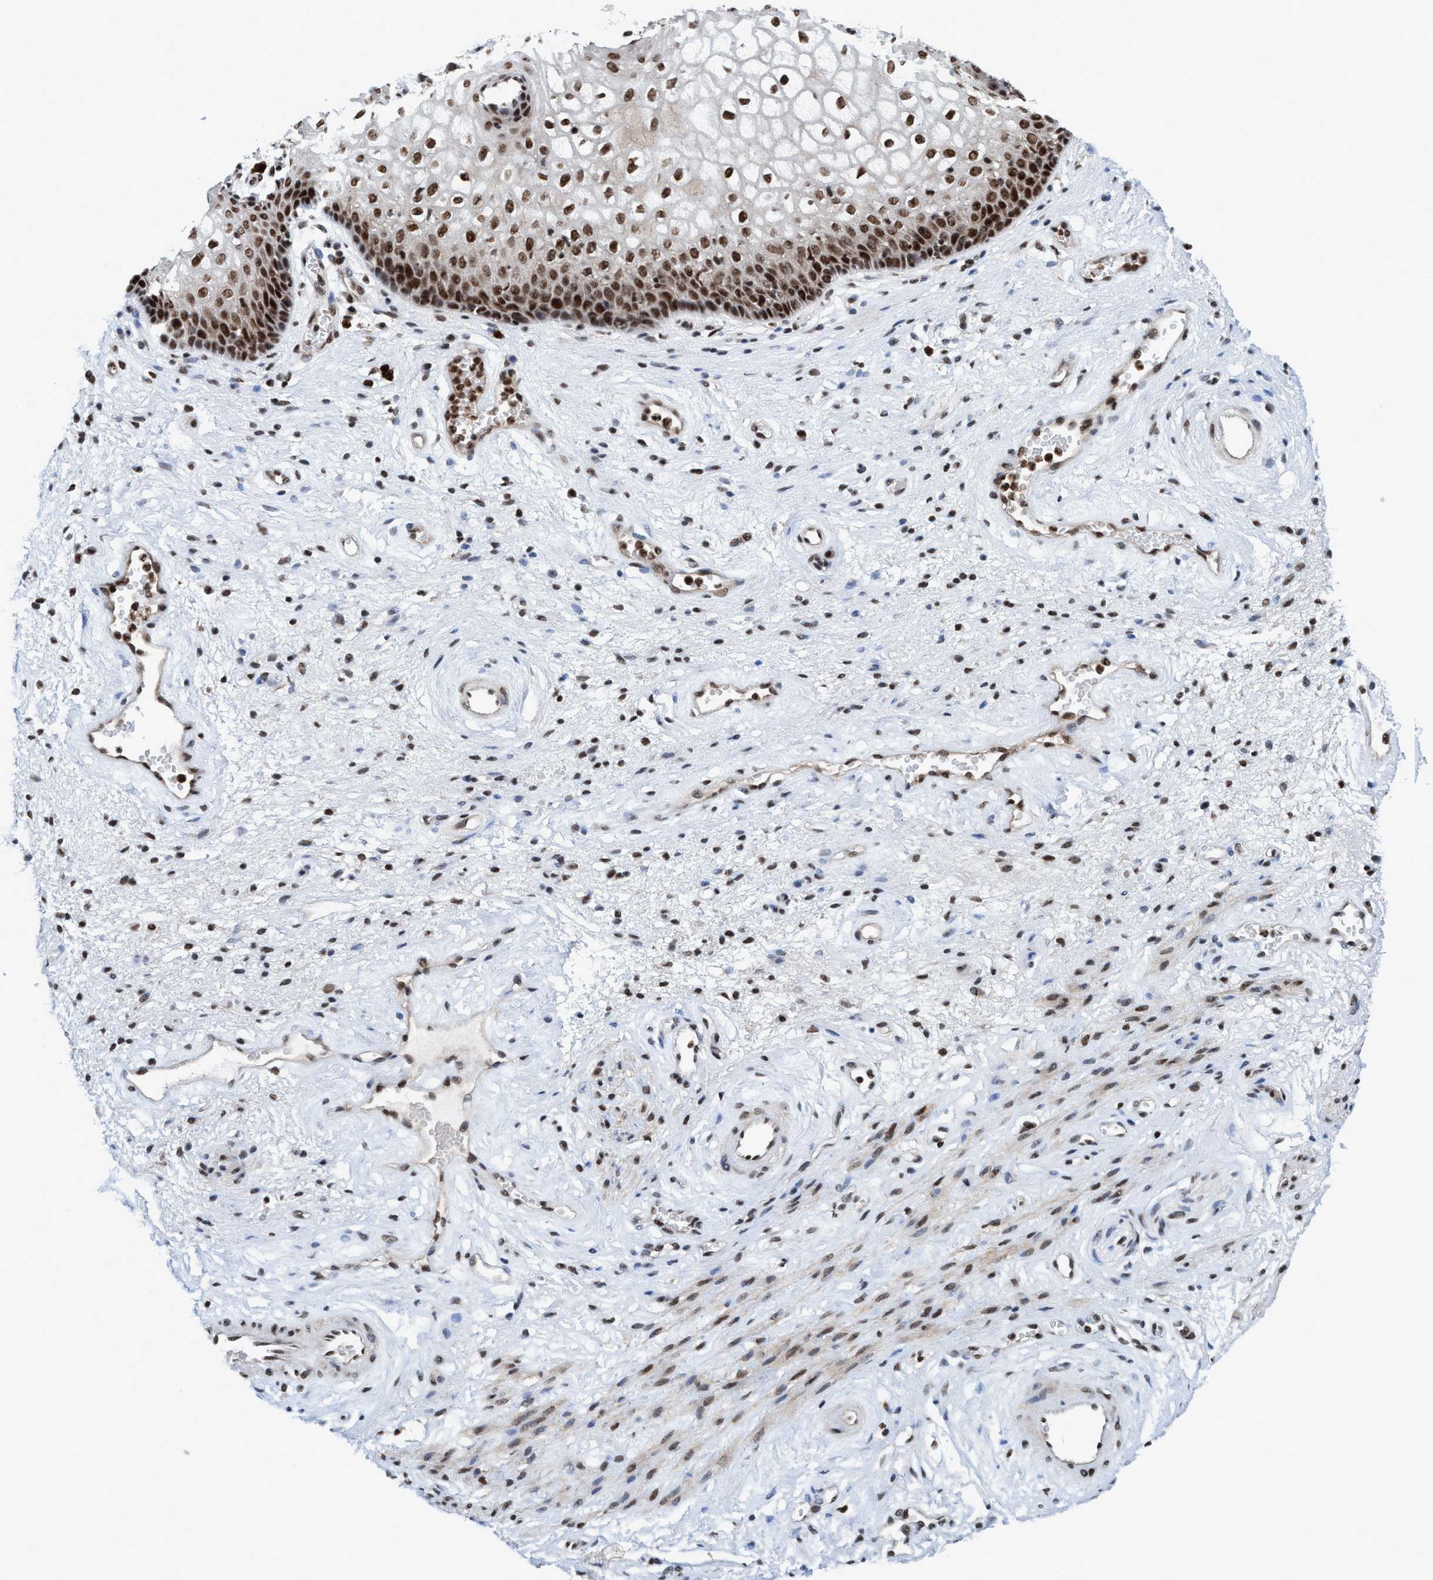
{"staining": {"intensity": "strong", "quantity": ">75%", "location": "nuclear"}, "tissue": "vagina", "cell_type": "Squamous epithelial cells", "image_type": "normal", "snomed": [{"axis": "morphology", "description": "Normal tissue, NOS"}, {"axis": "topography", "description": "Vagina"}], "caption": "Unremarkable vagina reveals strong nuclear staining in about >75% of squamous epithelial cells, visualized by immunohistochemistry.", "gene": "TOPBP1", "patient": {"sex": "female", "age": 34}}